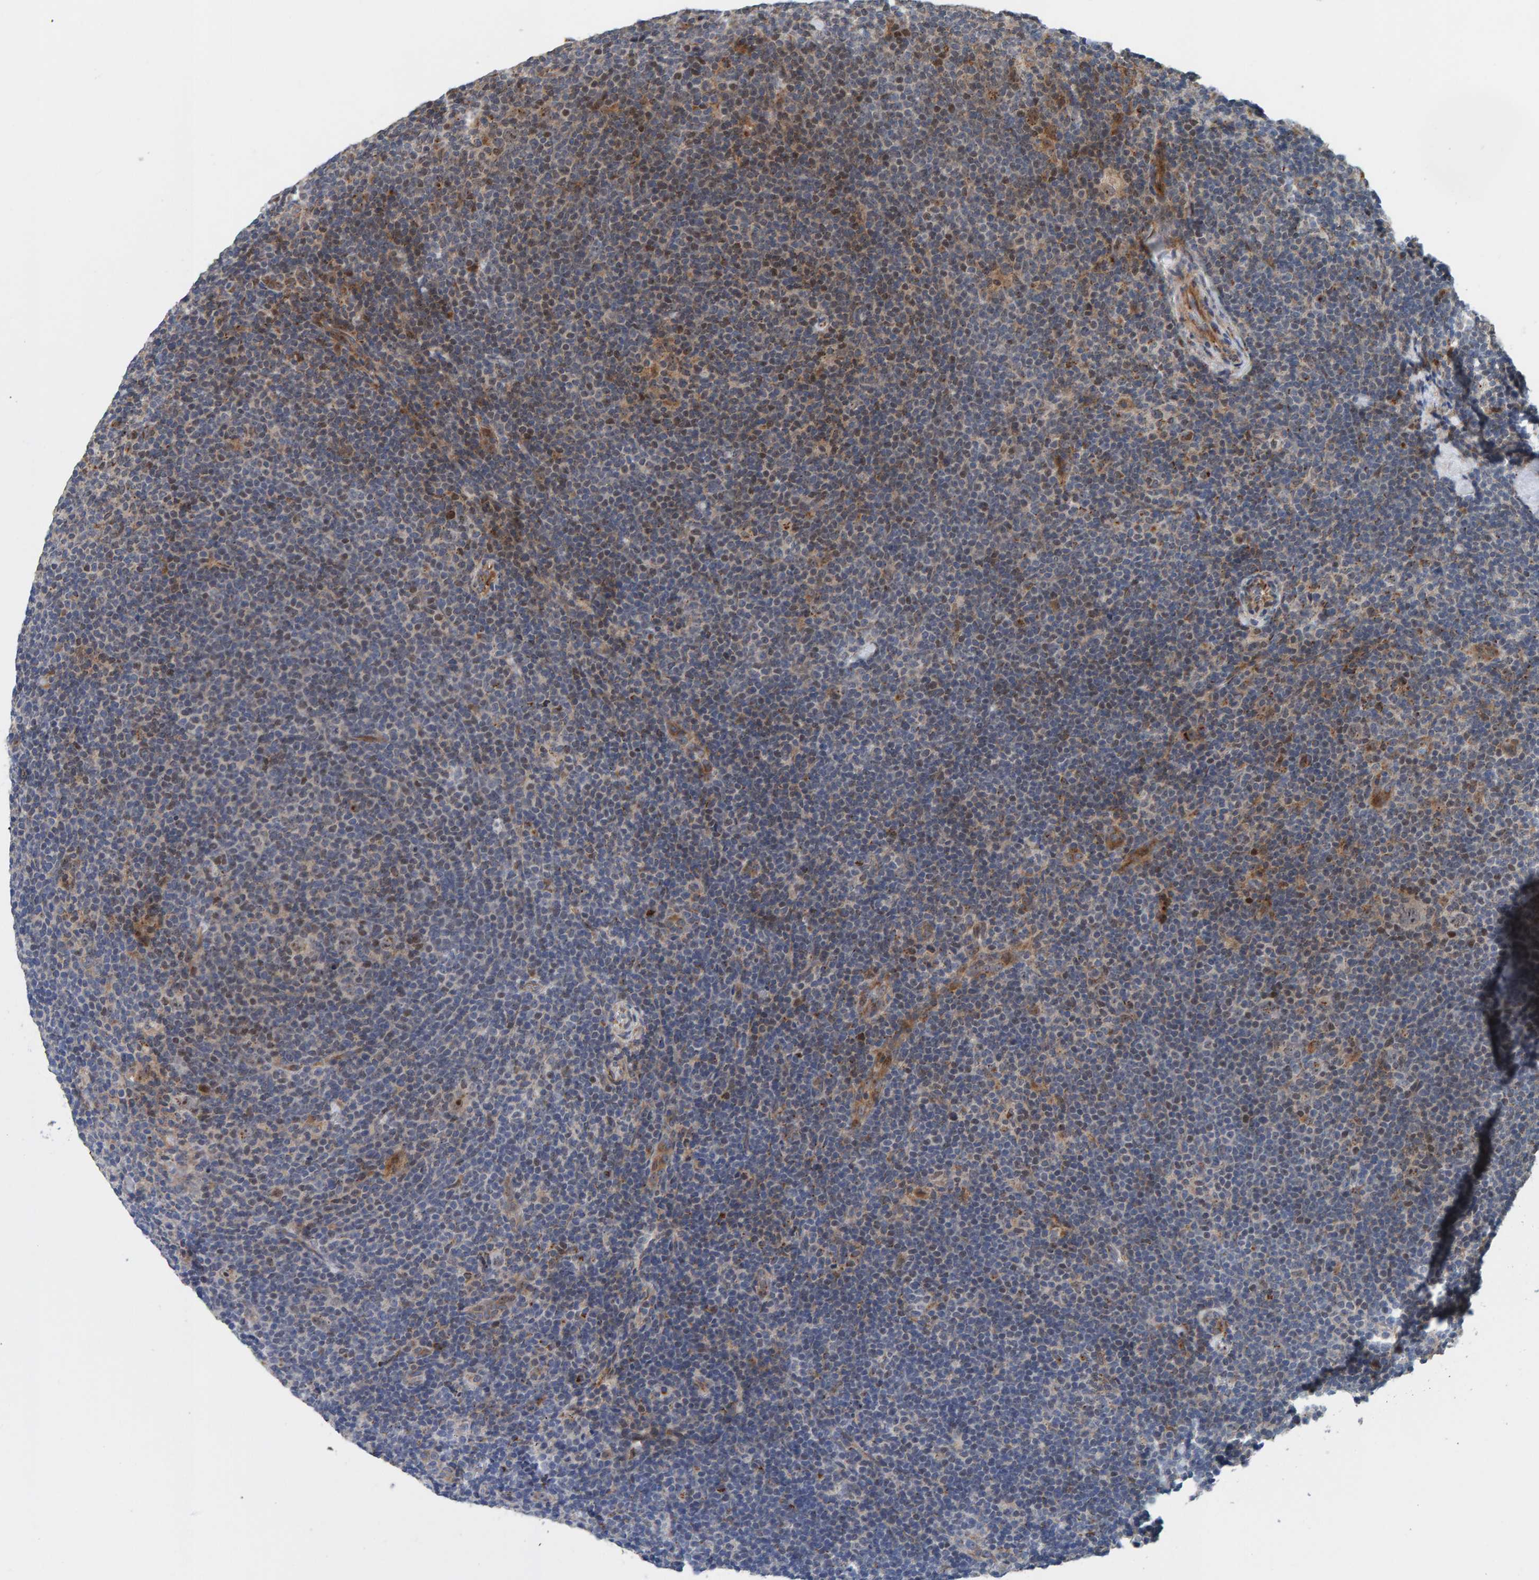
{"staining": {"intensity": "weak", "quantity": ">75%", "location": "cytoplasmic/membranous,nuclear"}, "tissue": "lymphoma", "cell_type": "Tumor cells", "image_type": "cancer", "snomed": [{"axis": "morphology", "description": "Hodgkin's disease, NOS"}, {"axis": "topography", "description": "Lymph node"}], "caption": "Protein staining demonstrates weak cytoplasmic/membranous and nuclear positivity in about >75% of tumor cells in Hodgkin's disease.", "gene": "CCDC25", "patient": {"sex": "female", "age": 57}}